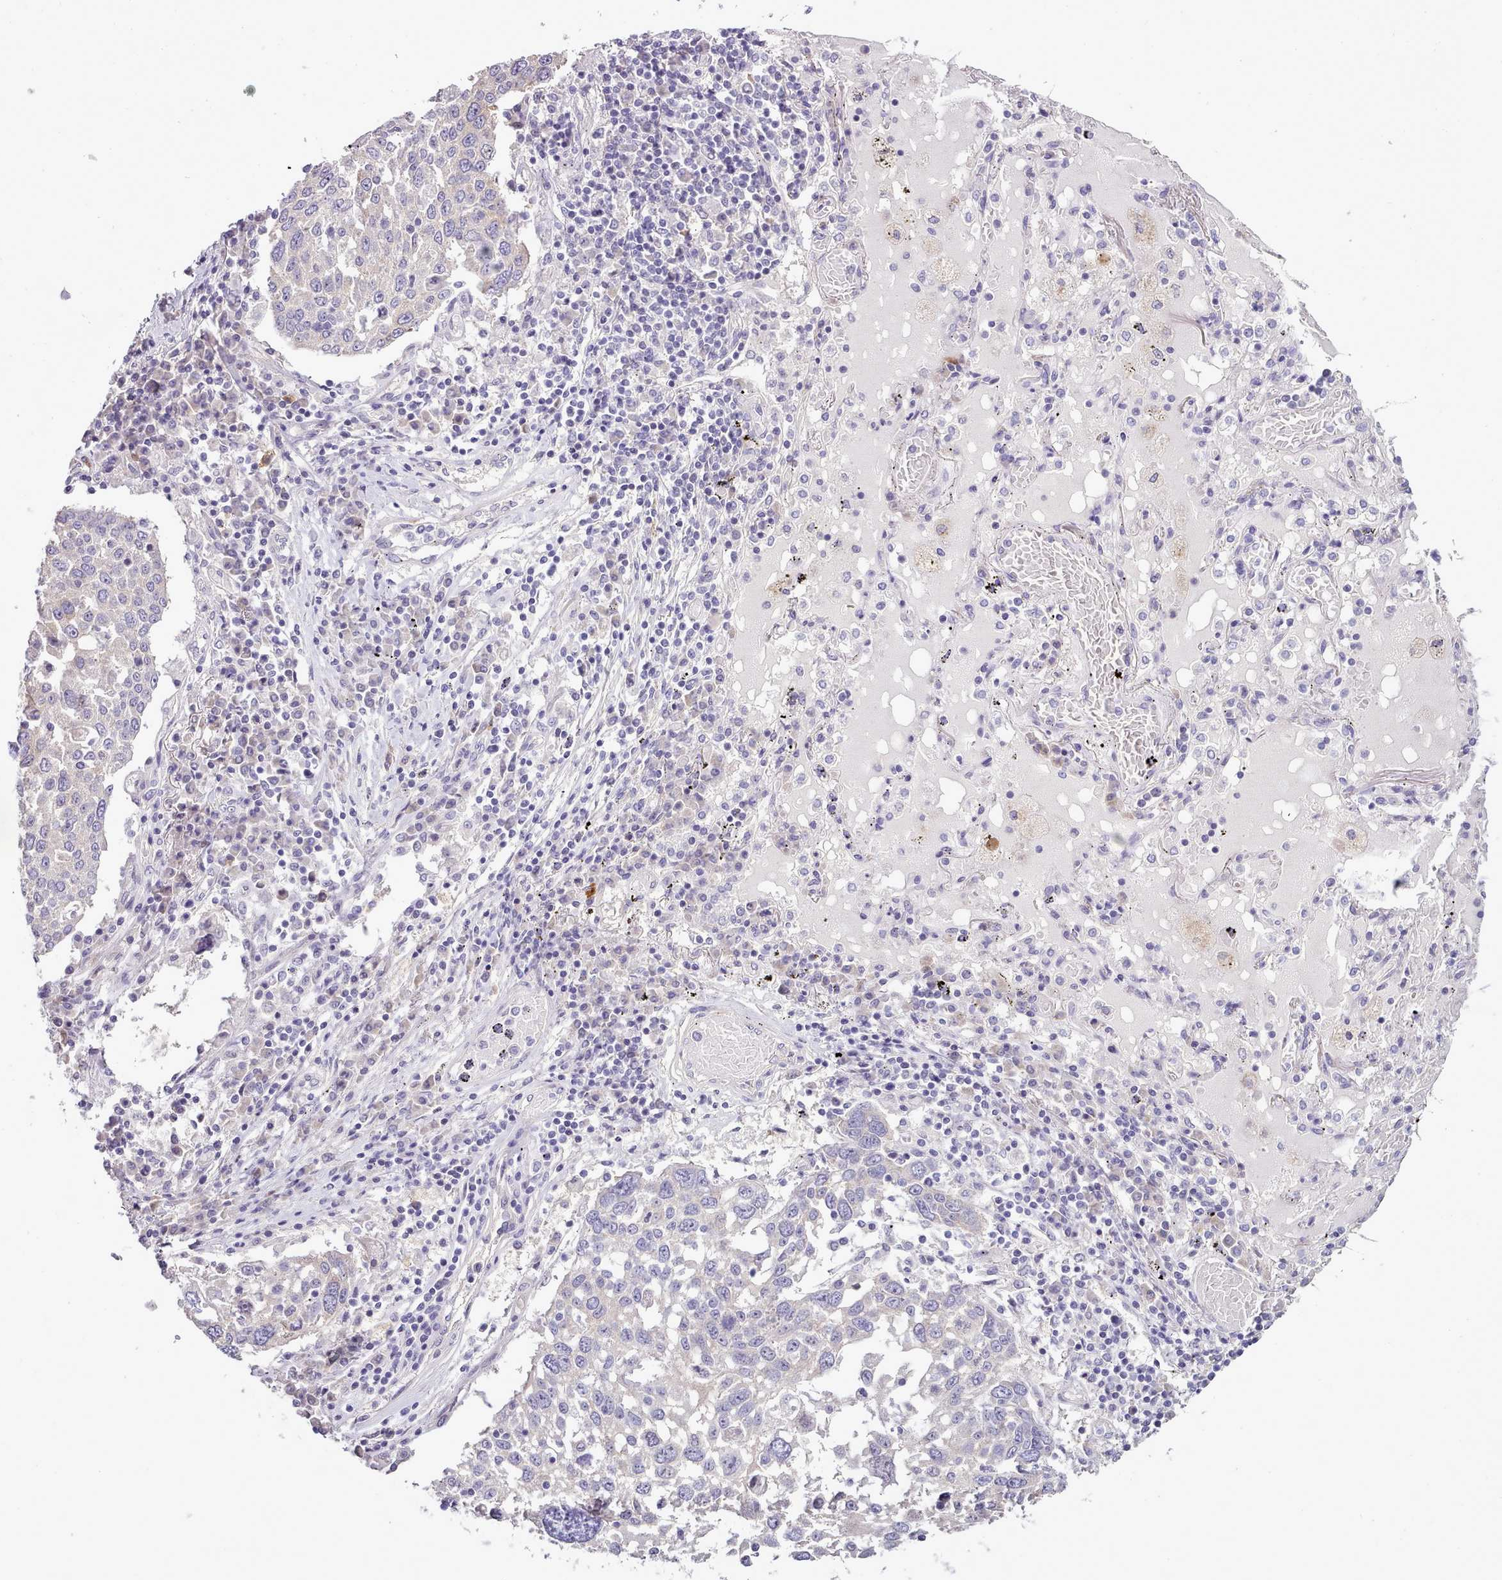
{"staining": {"intensity": "negative", "quantity": "none", "location": "none"}, "tissue": "lung cancer", "cell_type": "Tumor cells", "image_type": "cancer", "snomed": [{"axis": "morphology", "description": "Squamous cell carcinoma, NOS"}, {"axis": "topography", "description": "Lung"}], "caption": "Immunohistochemical staining of squamous cell carcinoma (lung) reveals no significant staining in tumor cells. (DAB (3,3'-diaminobenzidine) immunohistochemistry, high magnification).", "gene": "SETX", "patient": {"sex": "male", "age": 65}}